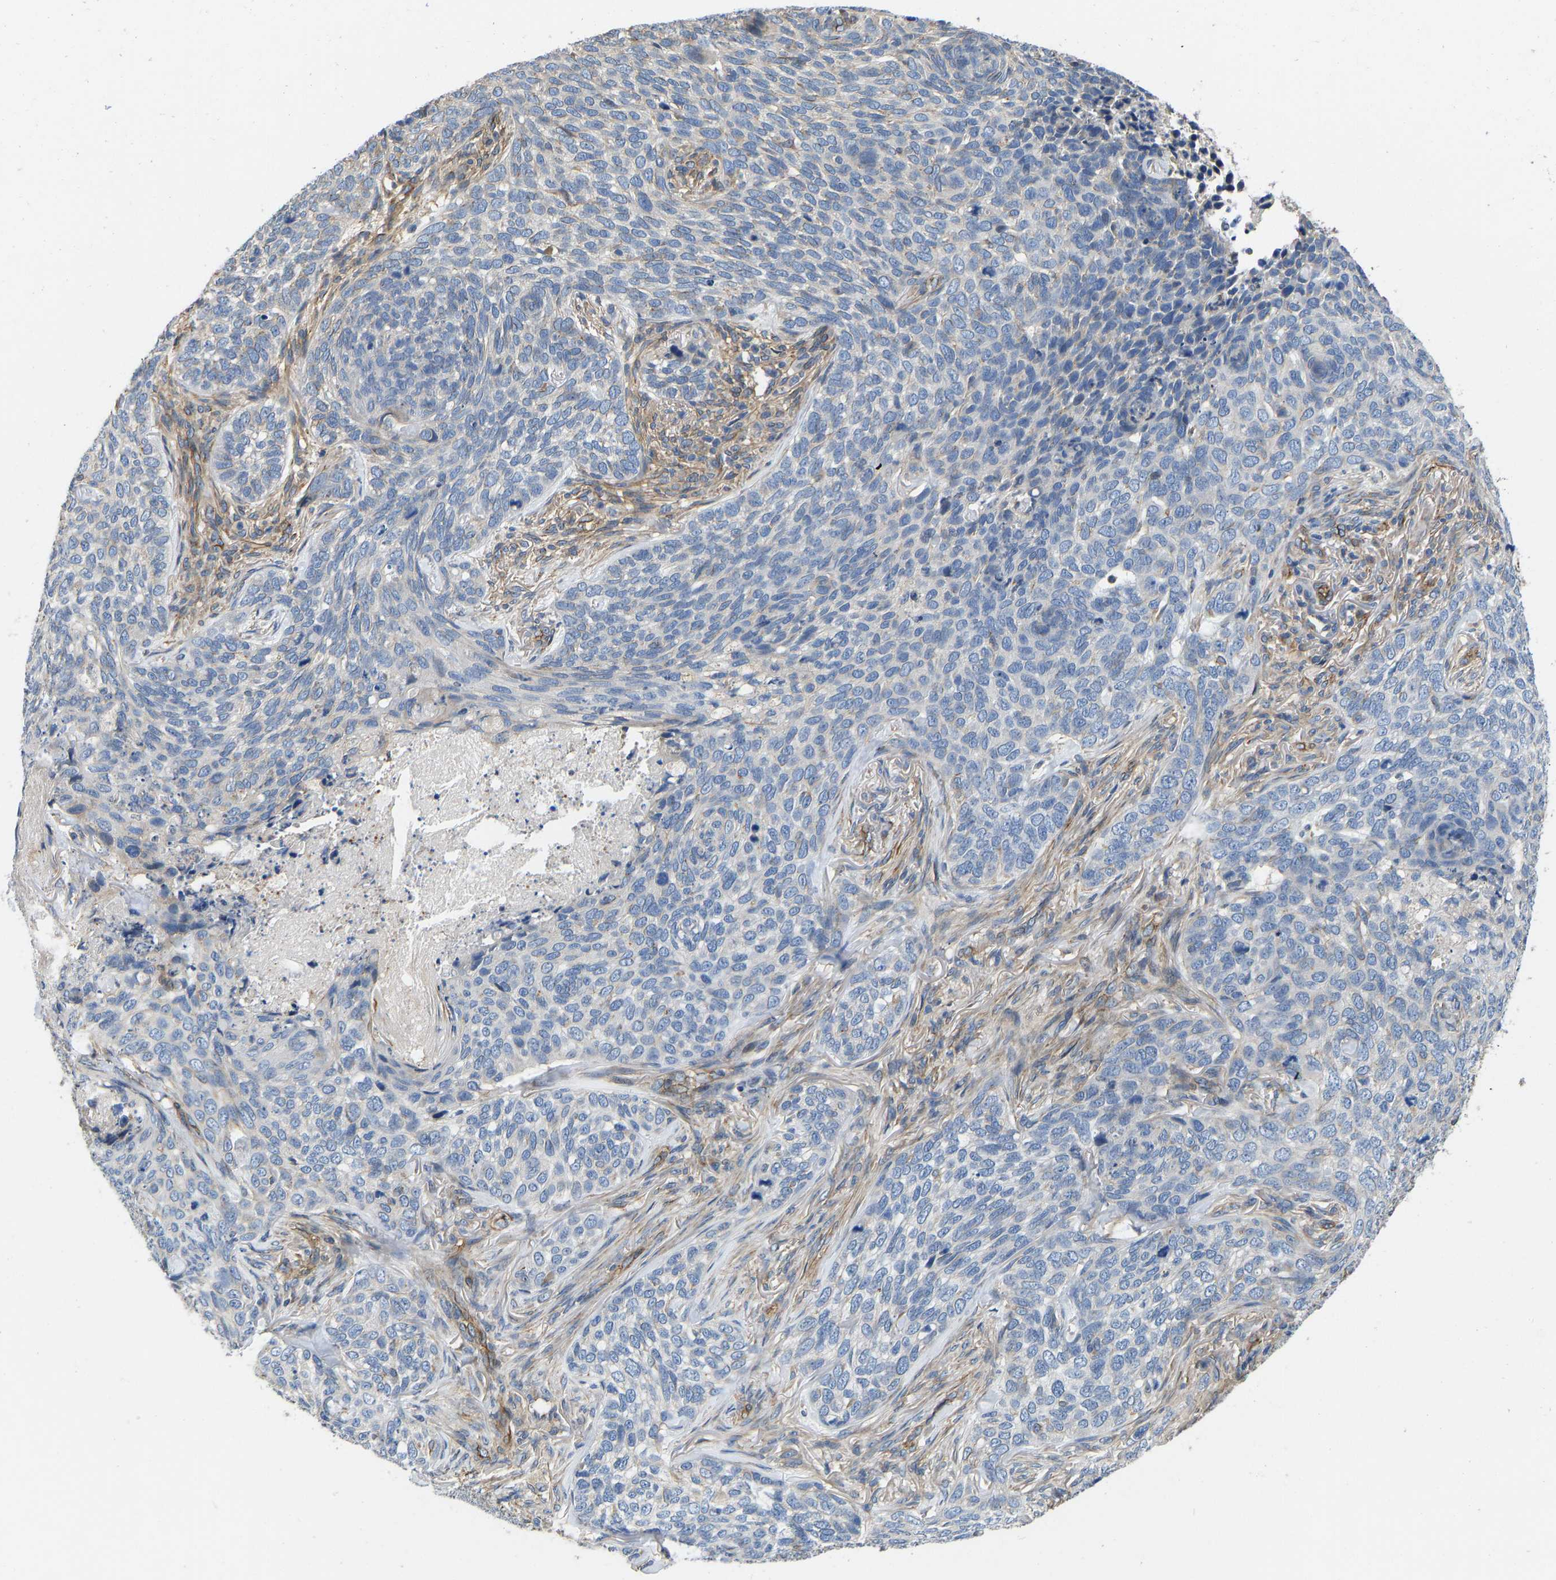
{"staining": {"intensity": "negative", "quantity": "none", "location": "none"}, "tissue": "skin cancer", "cell_type": "Tumor cells", "image_type": "cancer", "snomed": [{"axis": "morphology", "description": "Basal cell carcinoma"}, {"axis": "topography", "description": "Skin"}], "caption": "This is an immunohistochemistry micrograph of skin cancer (basal cell carcinoma). There is no staining in tumor cells.", "gene": "ELMO2", "patient": {"sex": "female", "age": 64}}